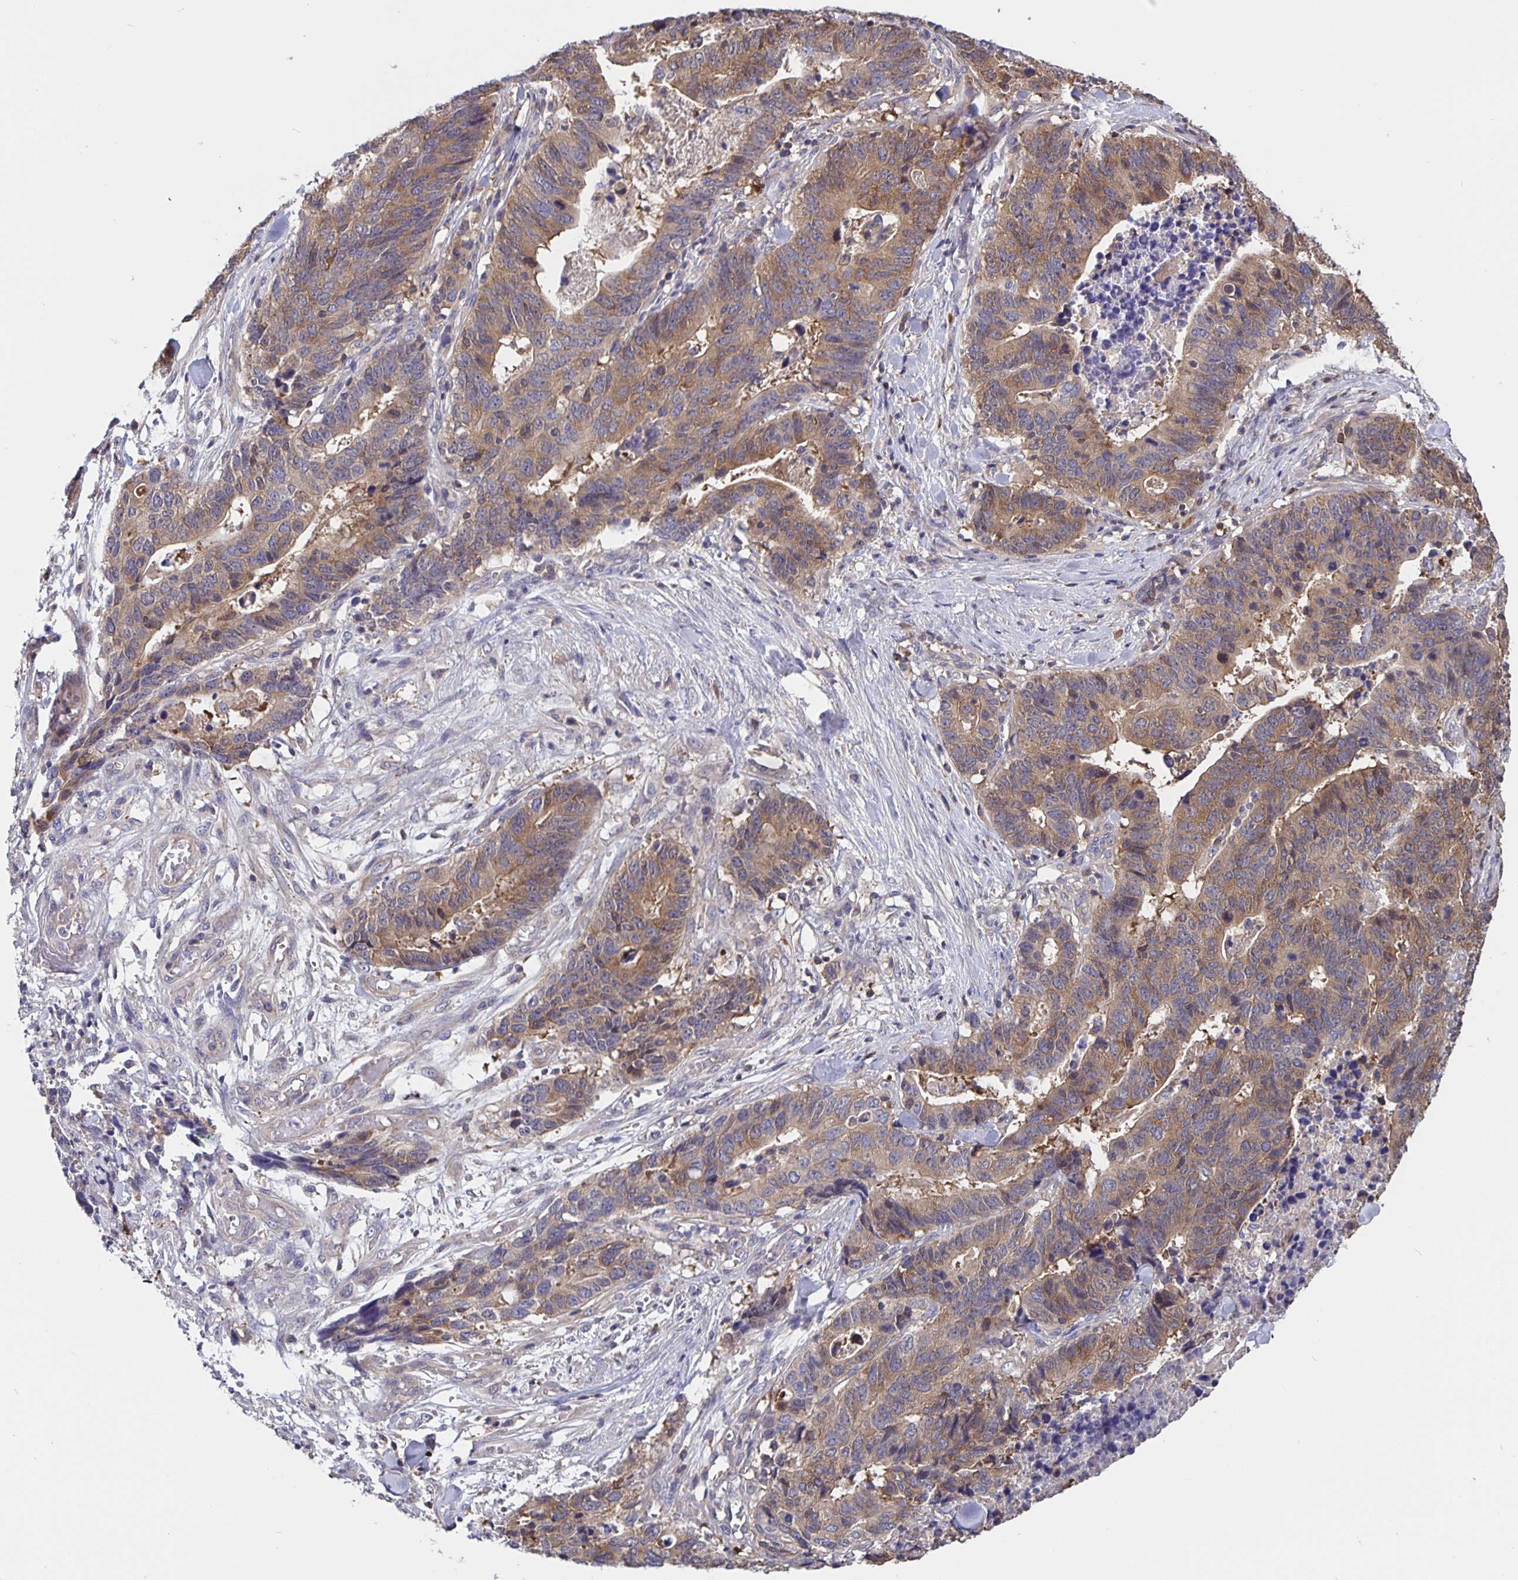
{"staining": {"intensity": "moderate", "quantity": ">75%", "location": "cytoplasmic/membranous"}, "tissue": "stomach cancer", "cell_type": "Tumor cells", "image_type": "cancer", "snomed": [{"axis": "morphology", "description": "Adenocarcinoma, NOS"}, {"axis": "topography", "description": "Stomach, upper"}], "caption": "Protein expression analysis of adenocarcinoma (stomach) displays moderate cytoplasmic/membranous staining in approximately >75% of tumor cells.", "gene": "FEM1C", "patient": {"sex": "female", "age": 67}}